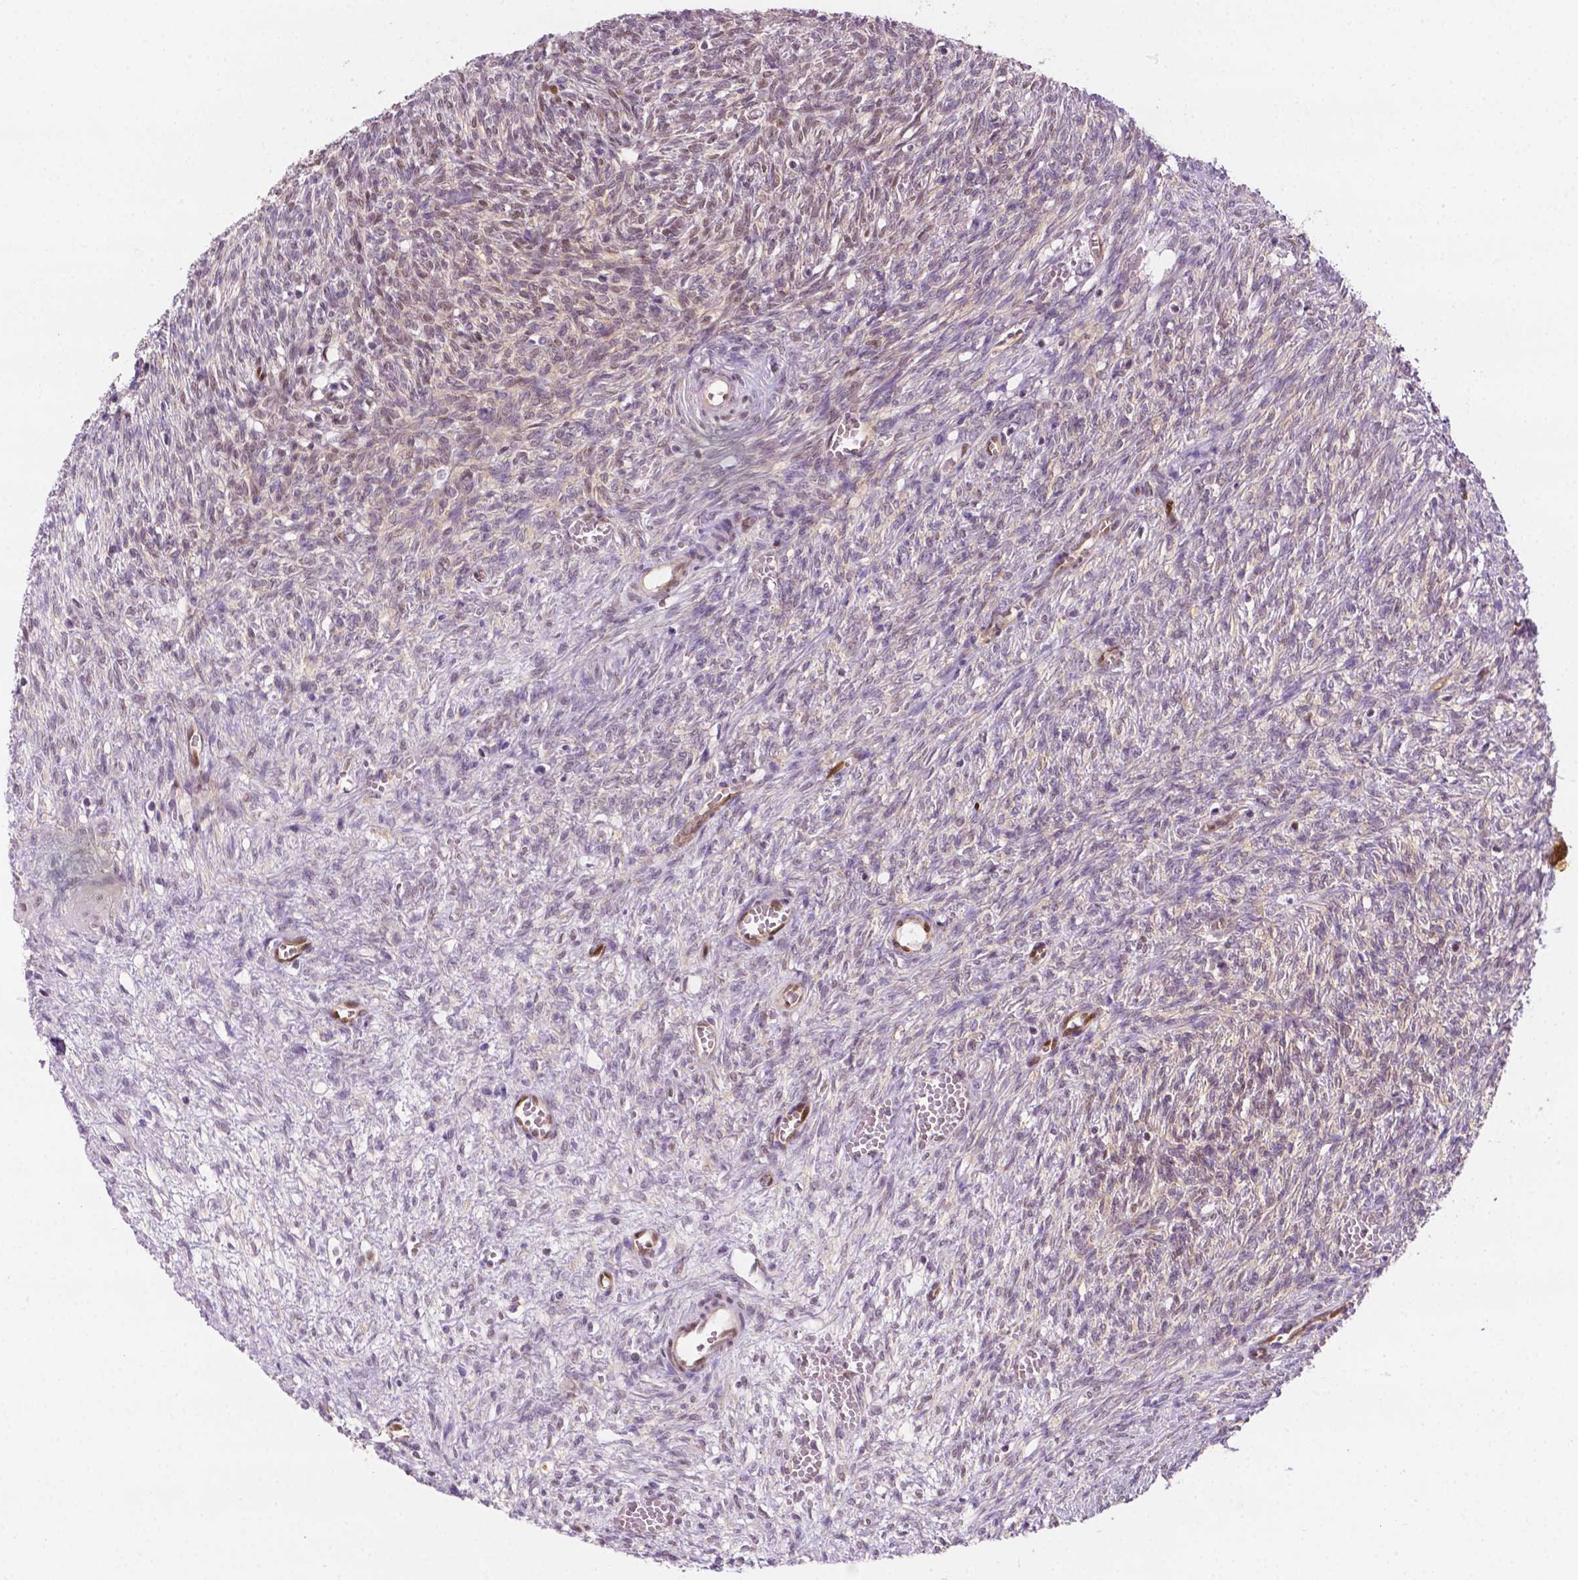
{"staining": {"intensity": "weak", "quantity": ">75%", "location": "nuclear"}, "tissue": "ovary", "cell_type": "Follicle cells", "image_type": "normal", "snomed": [{"axis": "morphology", "description": "Normal tissue, NOS"}, {"axis": "topography", "description": "Ovary"}], "caption": "A histopathology image showing weak nuclear staining in approximately >75% of follicle cells in unremarkable ovary, as visualized by brown immunohistochemical staining.", "gene": "ERF", "patient": {"sex": "female", "age": 46}}